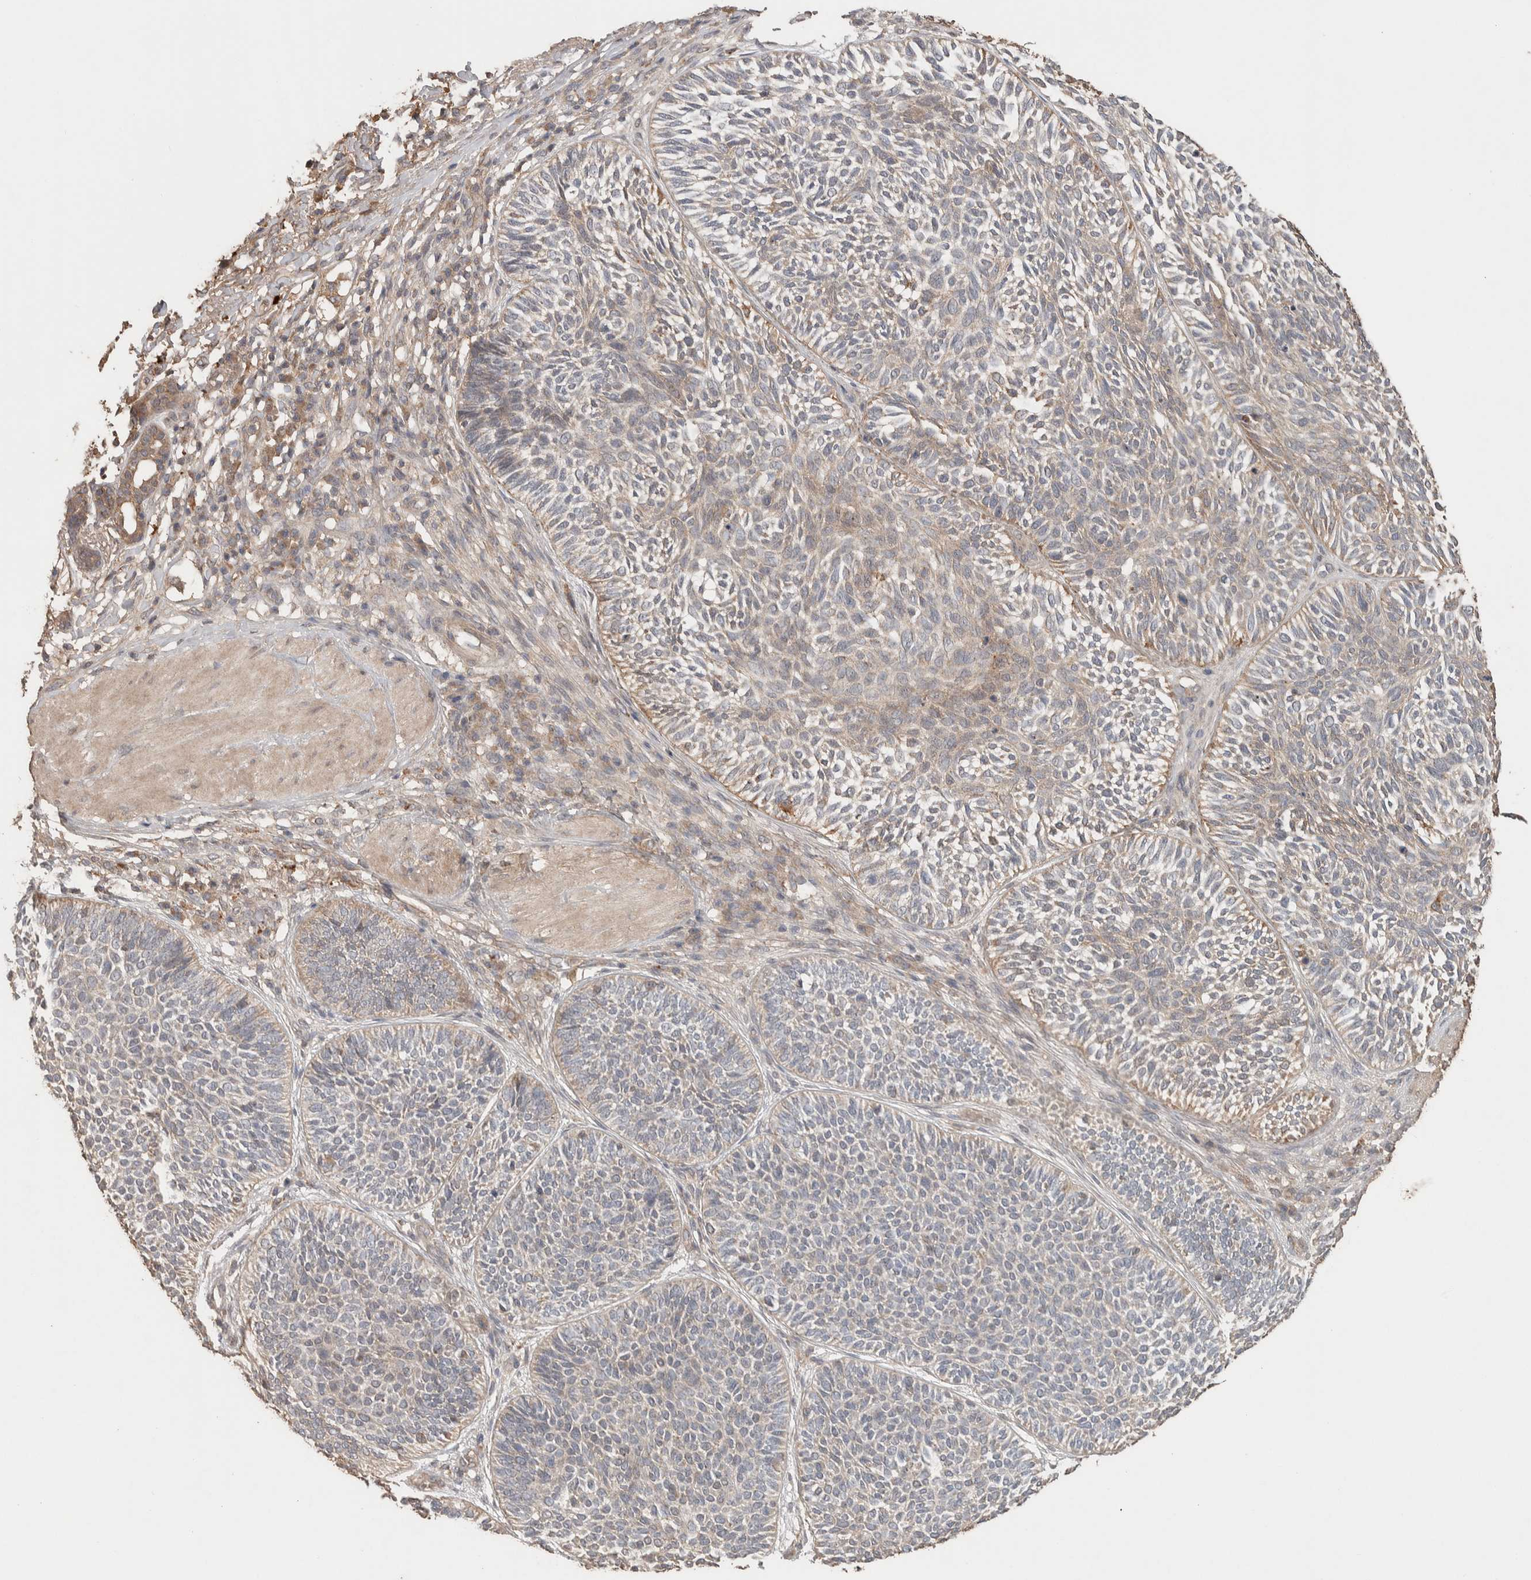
{"staining": {"intensity": "weak", "quantity": ">75%", "location": "cytoplasmic/membranous"}, "tissue": "skin cancer", "cell_type": "Tumor cells", "image_type": "cancer", "snomed": [{"axis": "morphology", "description": "Normal tissue, NOS"}, {"axis": "morphology", "description": "Basal cell carcinoma"}, {"axis": "topography", "description": "Skin"}], "caption": "The micrograph displays staining of skin cancer (basal cell carcinoma), revealing weak cytoplasmic/membranous protein positivity (brown color) within tumor cells.", "gene": "KCNJ5", "patient": {"sex": "male", "age": 52}}